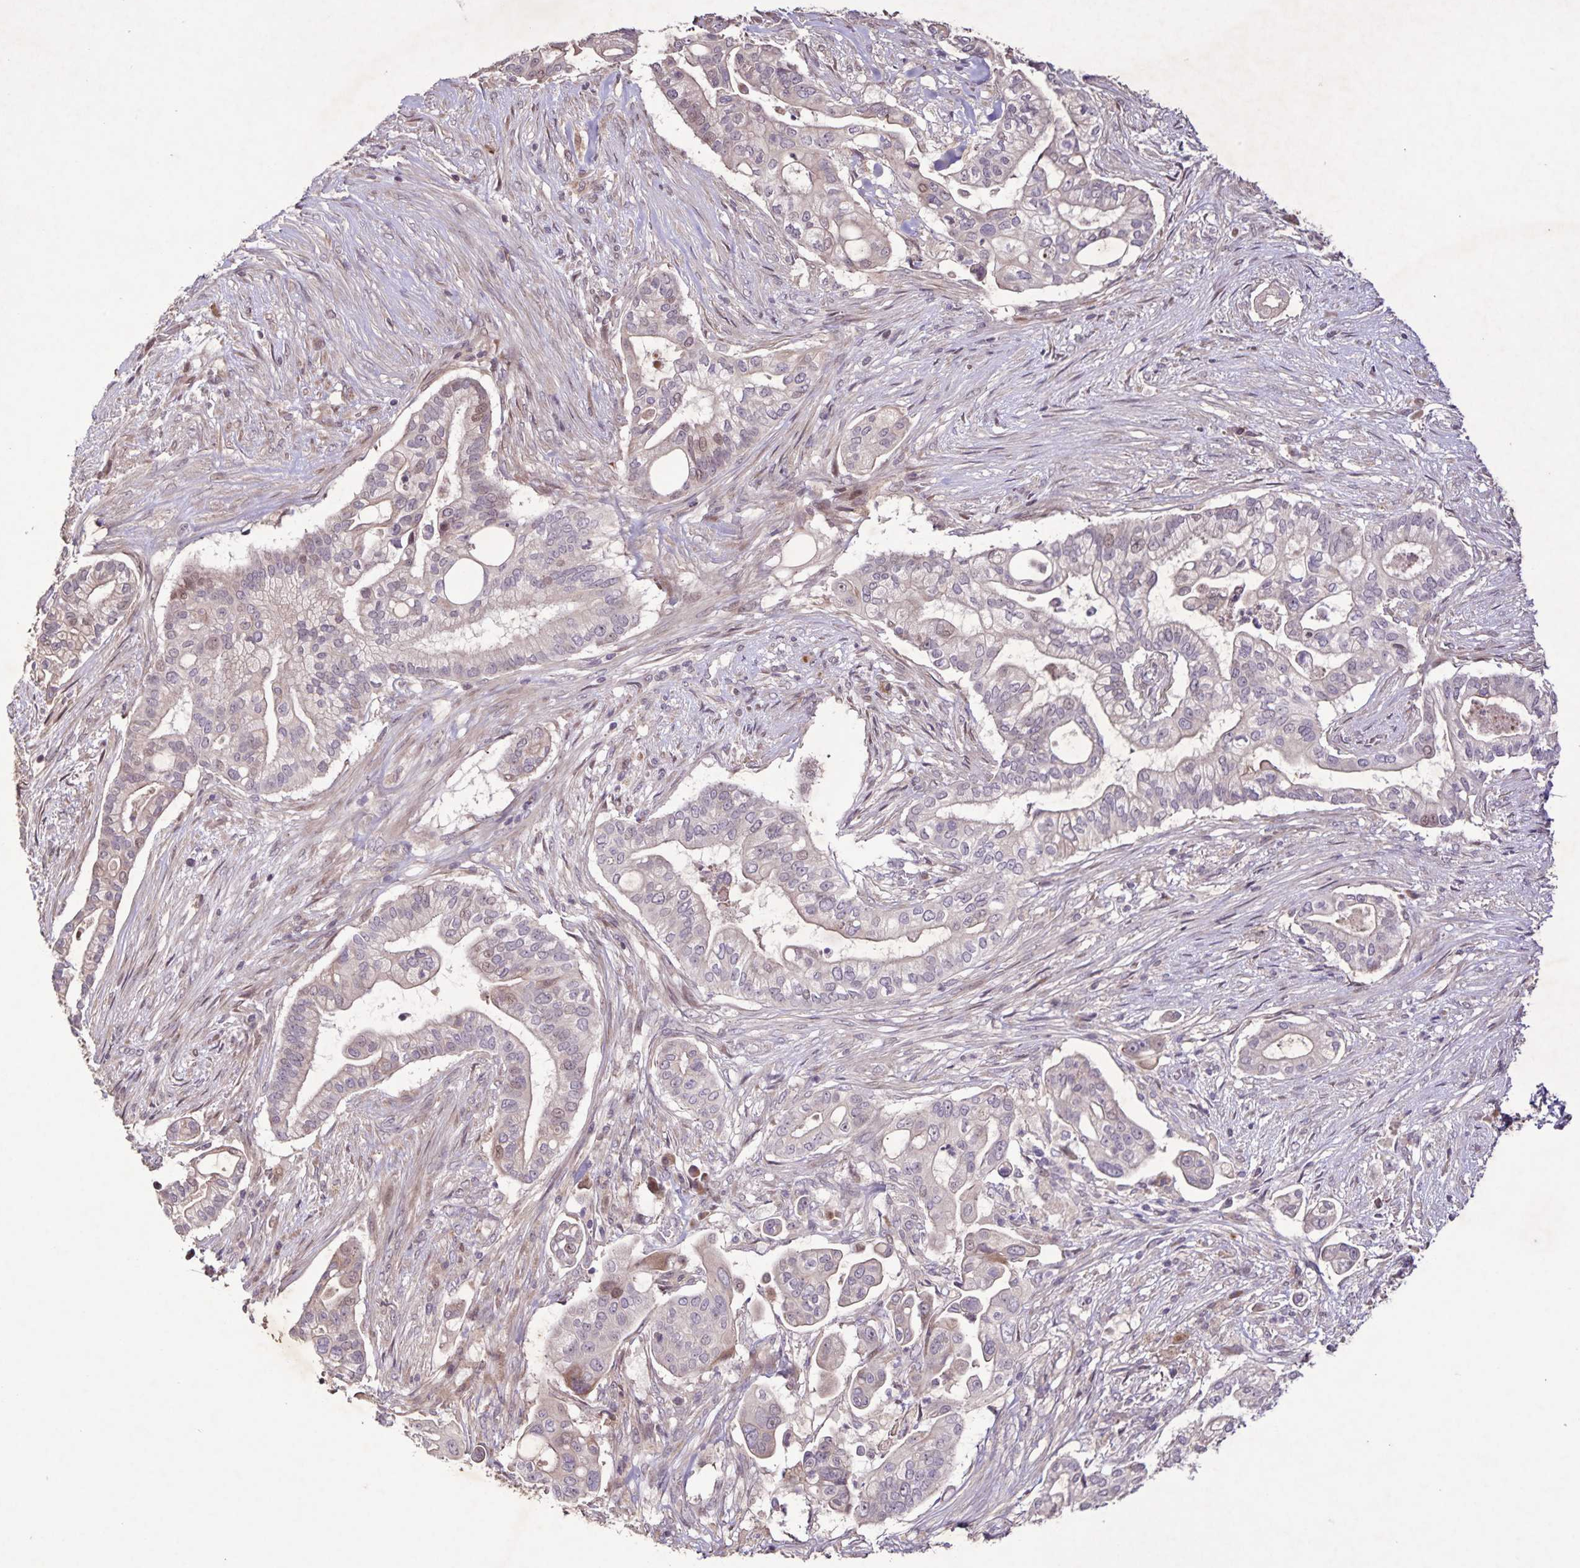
{"staining": {"intensity": "moderate", "quantity": "<25%", "location": "nuclear"}, "tissue": "pancreatic cancer", "cell_type": "Tumor cells", "image_type": "cancer", "snomed": [{"axis": "morphology", "description": "Adenocarcinoma, NOS"}, {"axis": "topography", "description": "Pancreas"}], "caption": "An IHC image of tumor tissue is shown. Protein staining in brown shows moderate nuclear positivity in adenocarcinoma (pancreatic) within tumor cells.", "gene": "GDF2", "patient": {"sex": "female", "age": 69}}